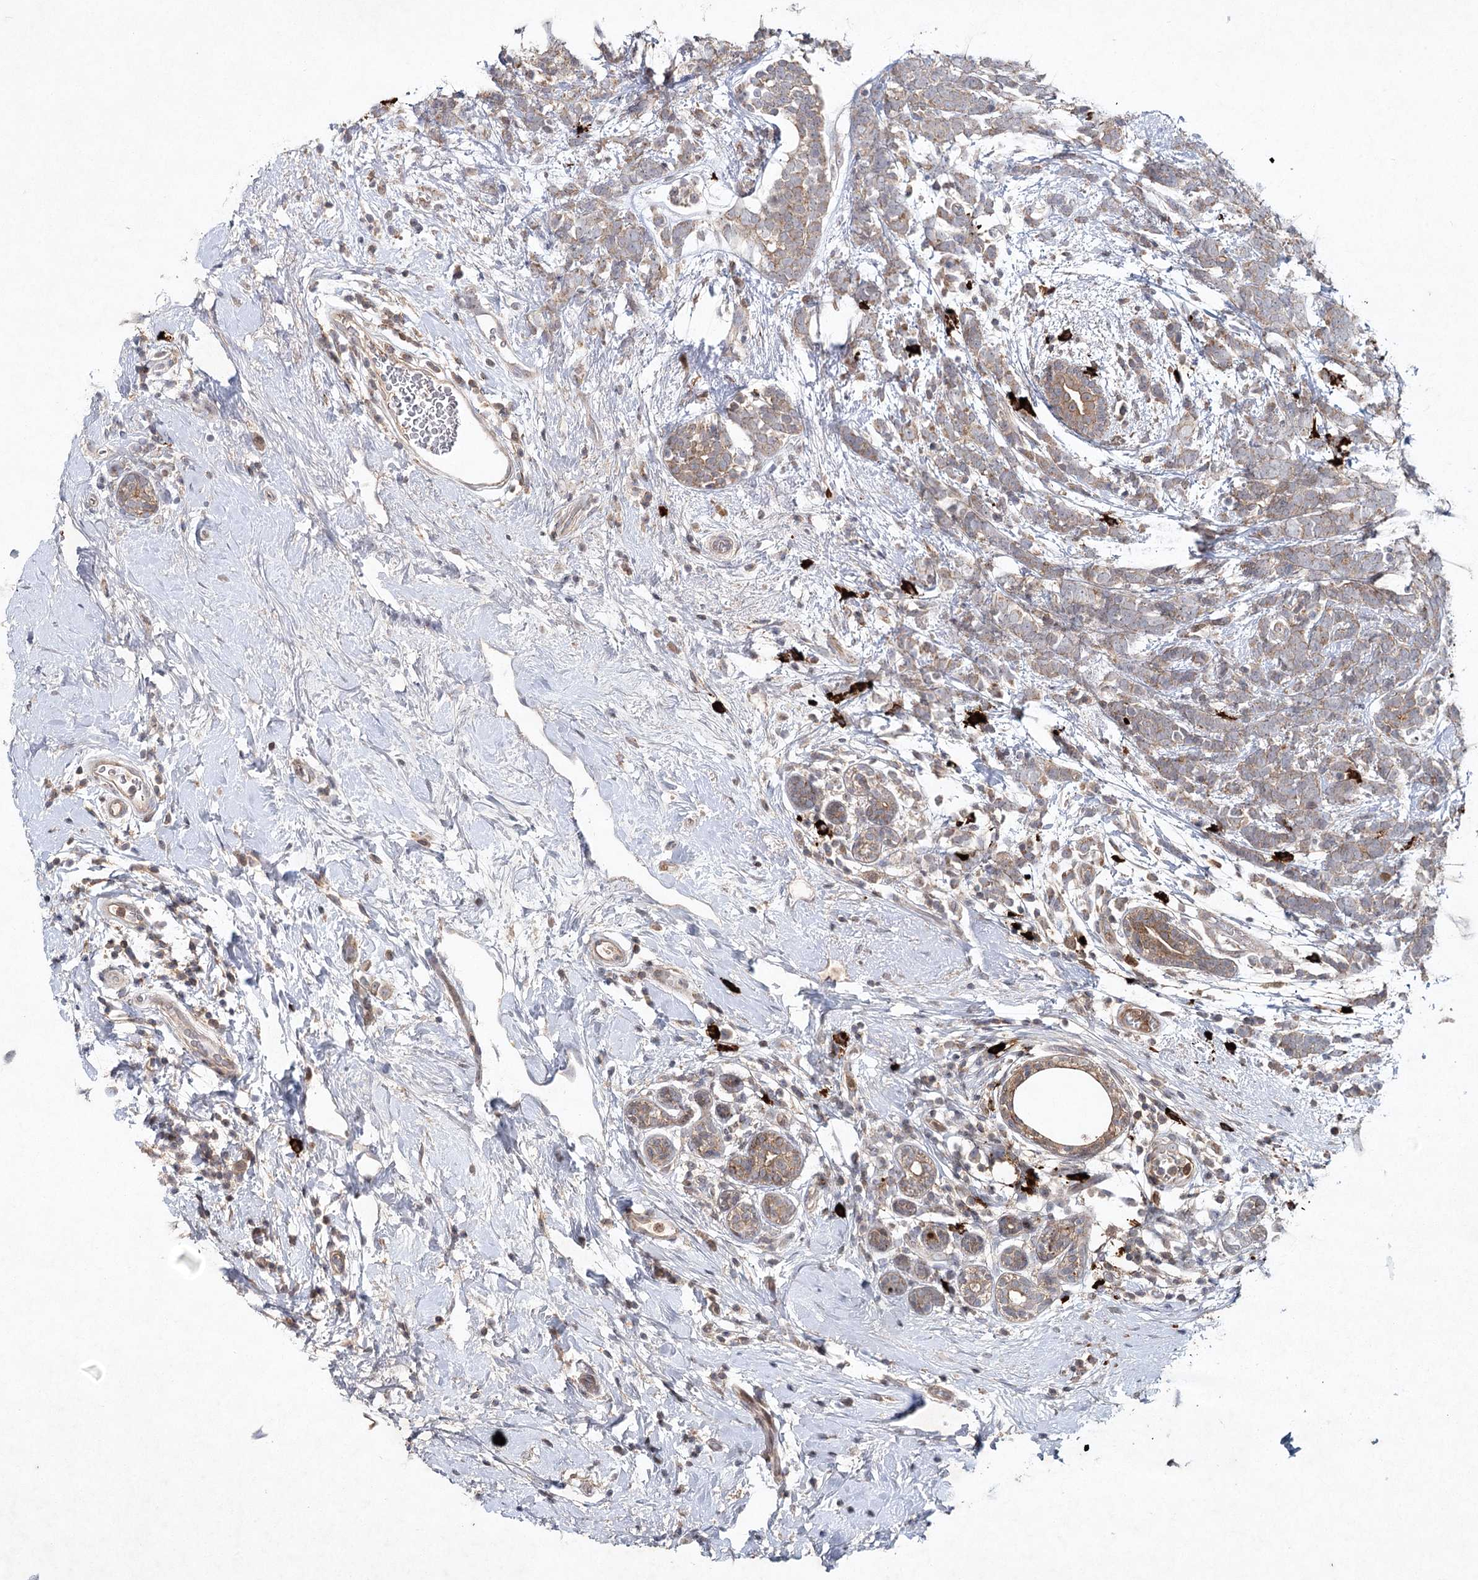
{"staining": {"intensity": "weak", "quantity": ">75%", "location": "cytoplasmic/membranous"}, "tissue": "breast cancer", "cell_type": "Tumor cells", "image_type": "cancer", "snomed": [{"axis": "morphology", "description": "Lobular carcinoma"}, {"axis": "topography", "description": "Breast"}], "caption": "This micrograph demonstrates IHC staining of breast cancer (lobular carcinoma), with low weak cytoplasmic/membranous positivity in approximately >75% of tumor cells.", "gene": "MAP3K13", "patient": {"sex": "female", "age": 58}}